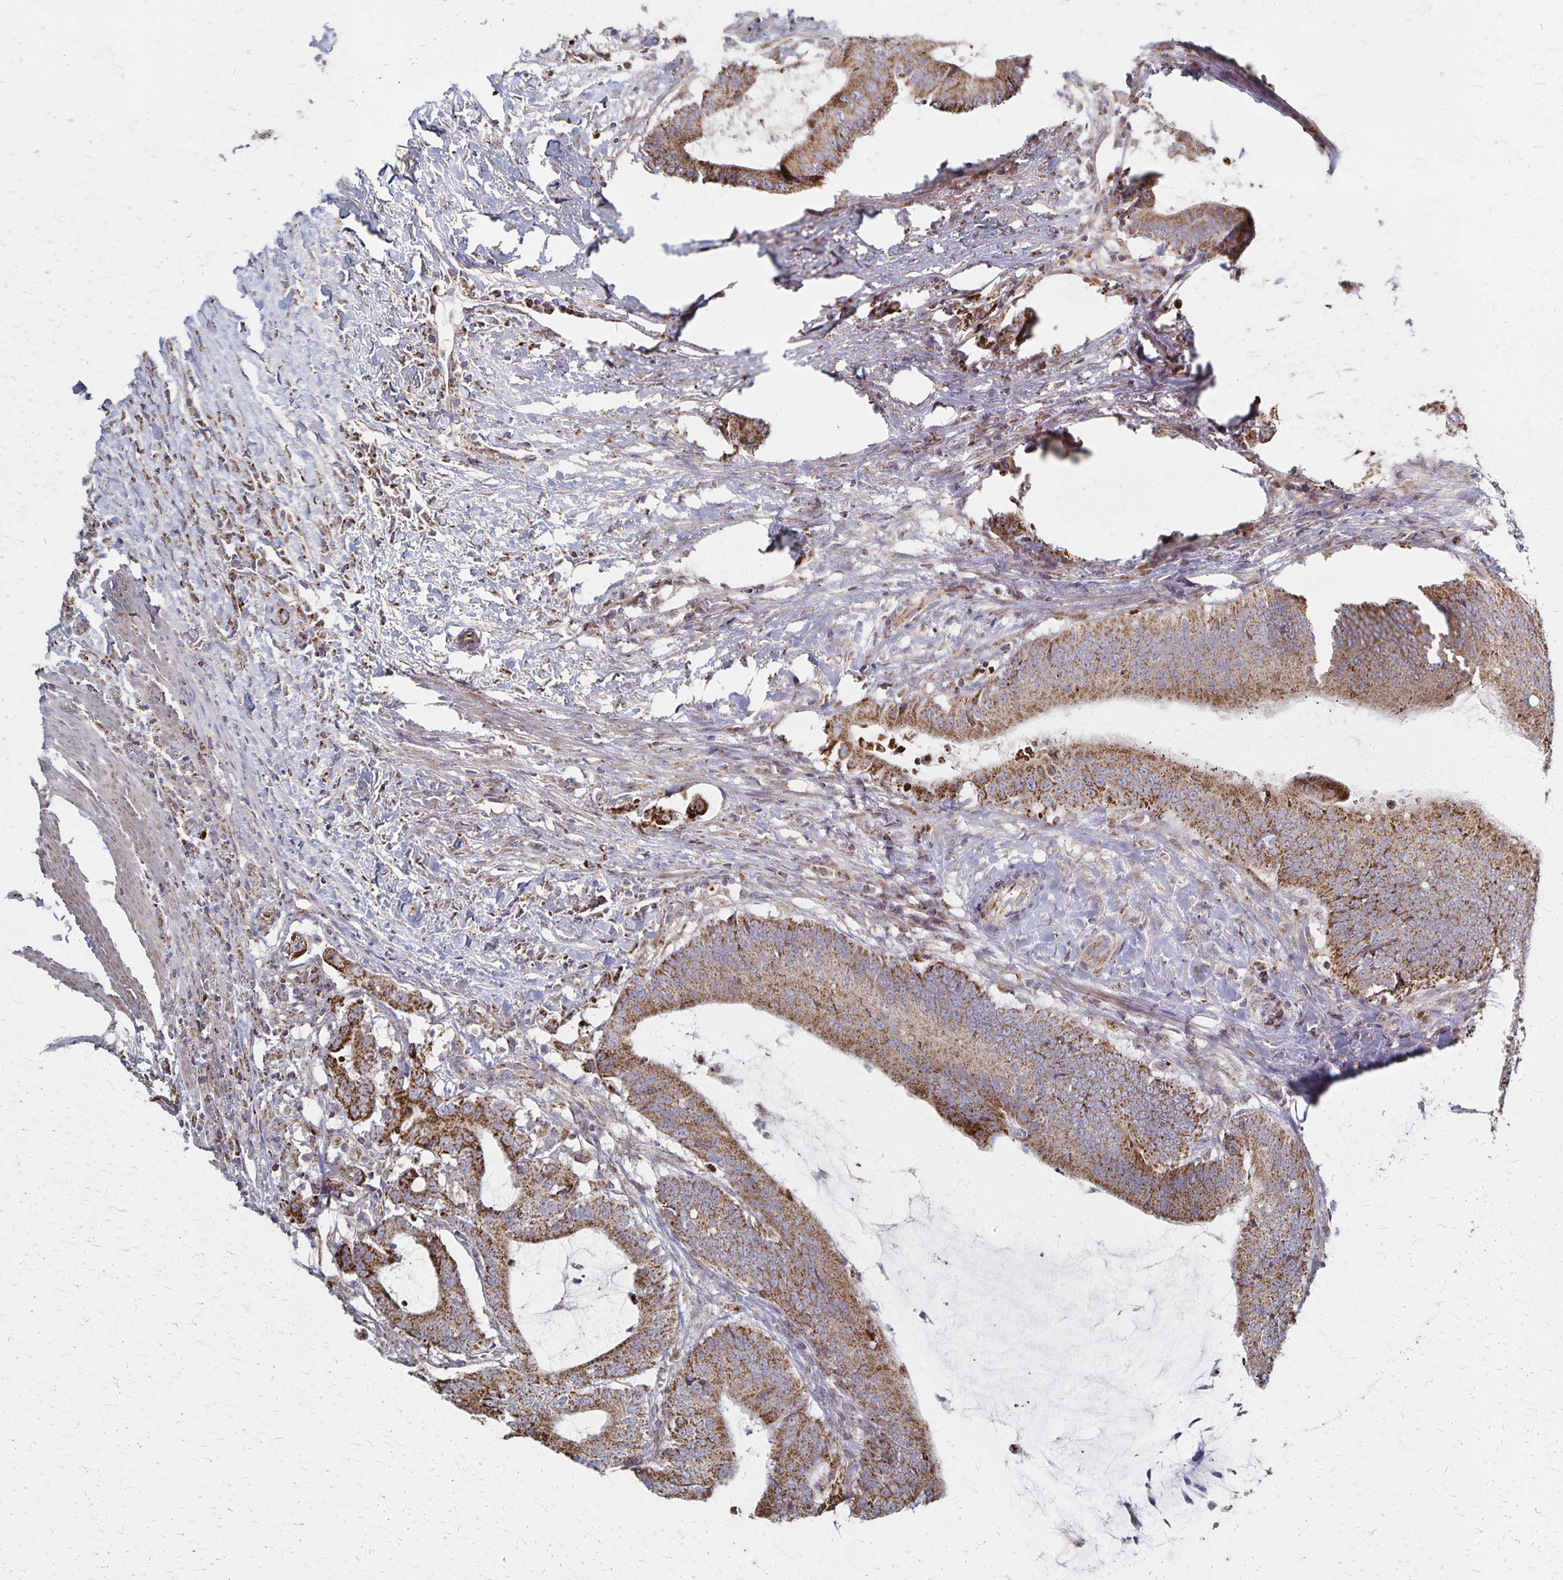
{"staining": {"intensity": "moderate", "quantity": ">75%", "location": "cytoplasmic/membranous"}, "tissue": "colorectal cancer", "cell_type": "Tumor cells", "image_type": "cancer", "snomed": [{"axis": "morphology", "description": "Adenocarcinoma, NOS"}, {"axis": "topography", "description": "Colon"}], "caption": "Moderate cytoplasmic/membranous staining for a protein is appreciated in about >75% of tumor cells of colorectal adenocarcinoma using immunohistochemistry.", "gene": "DYRK4", "patient": {"sex": "female", "age": 43}}